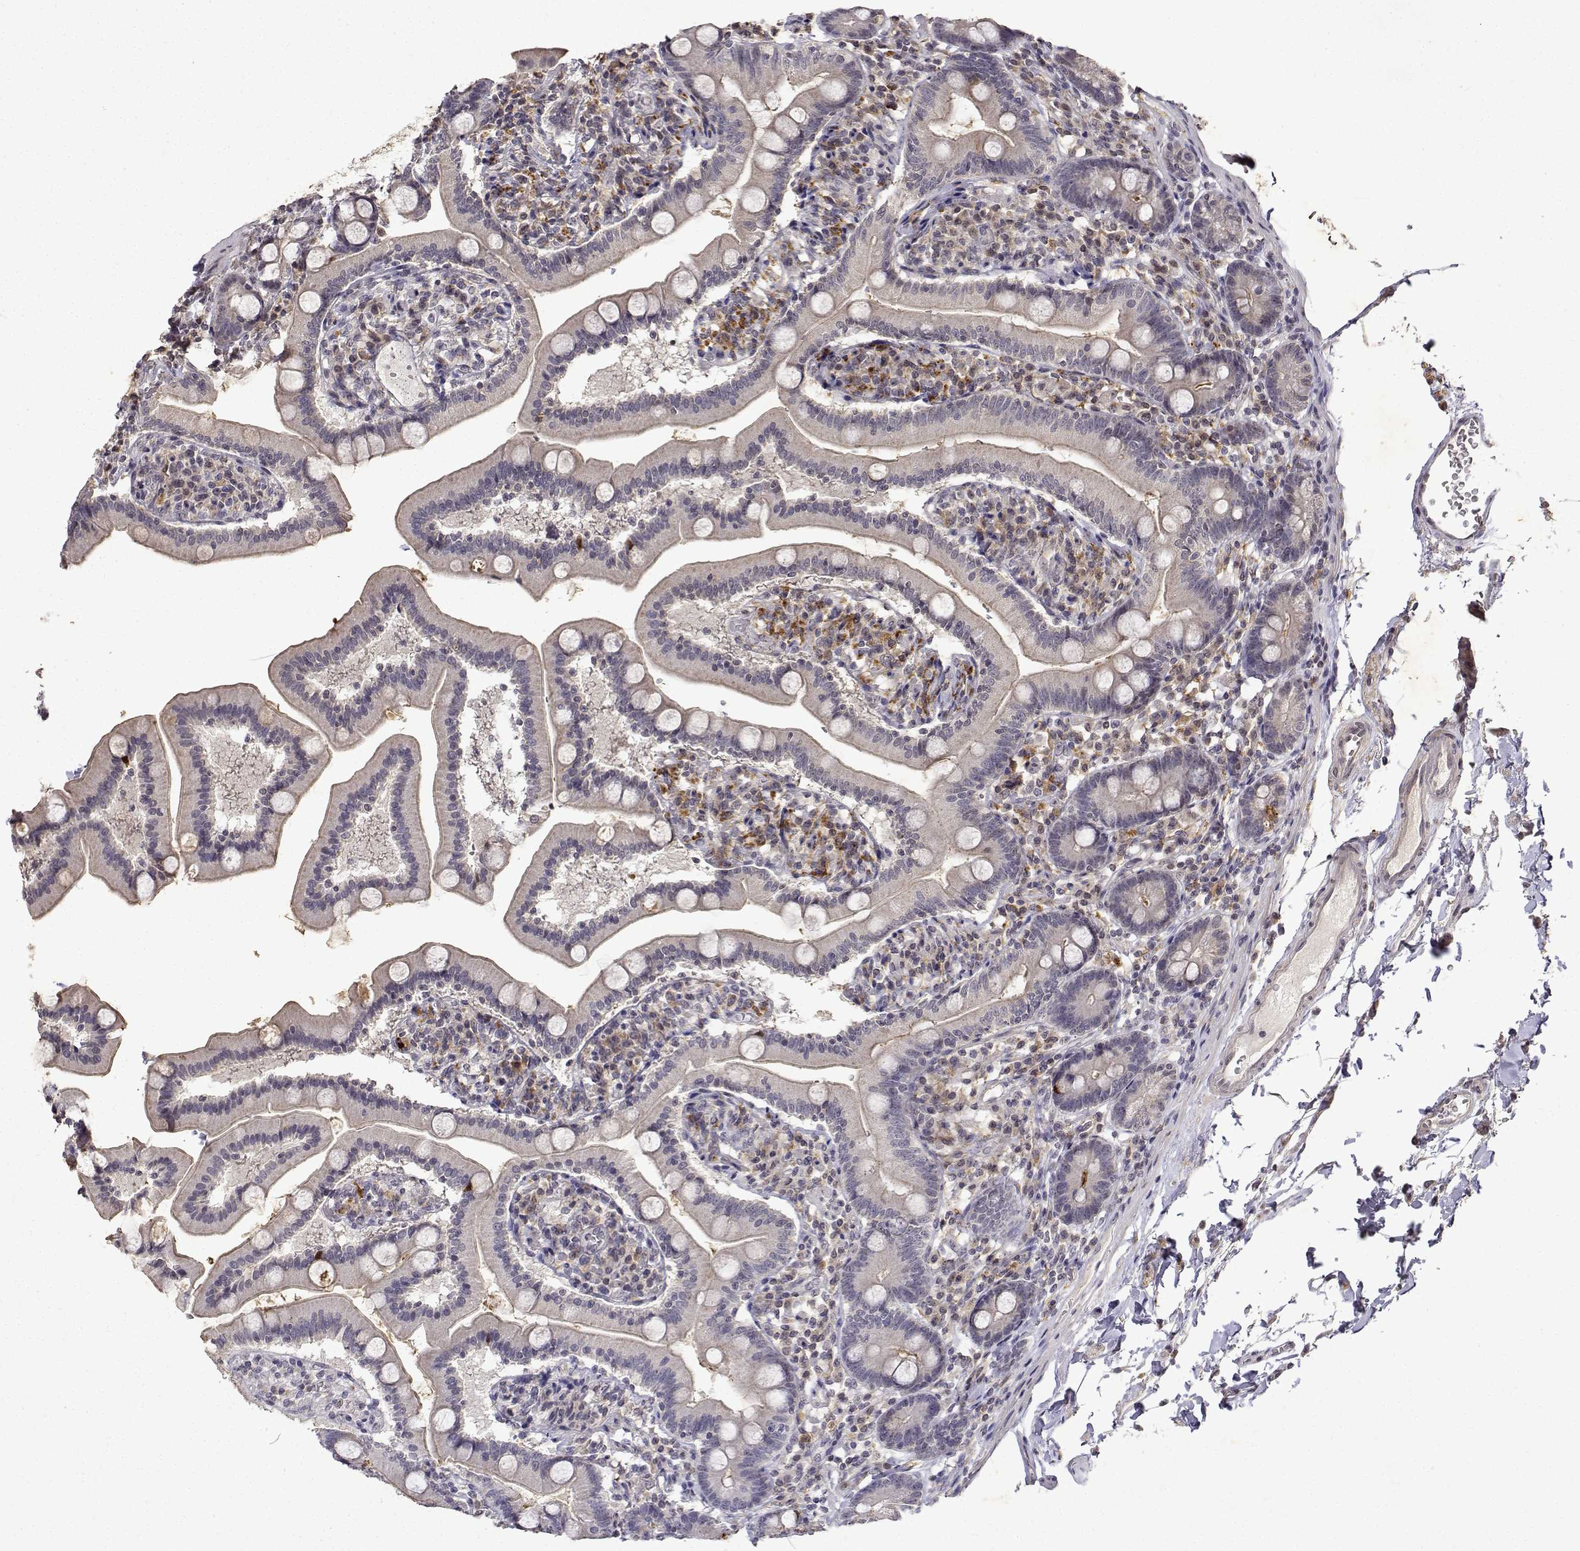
{"staining": {"intensity": "negative", "quantity": "none", "location": "none"}, "tissue": "duodenum", "cell_type": "Glandular cells", "image_type": "normal", "snomed": [{"axis": "morphology", "description": "Normal tissue, NOS"}, {"axis": "topography", "description": "Duodenum"}], "caption": "A photomicrograph of duodenum stained for a protein reveals no brown staining in glandular cells.", "gene": "BDNF", "patient": {"sex": "female", "age": 67}}